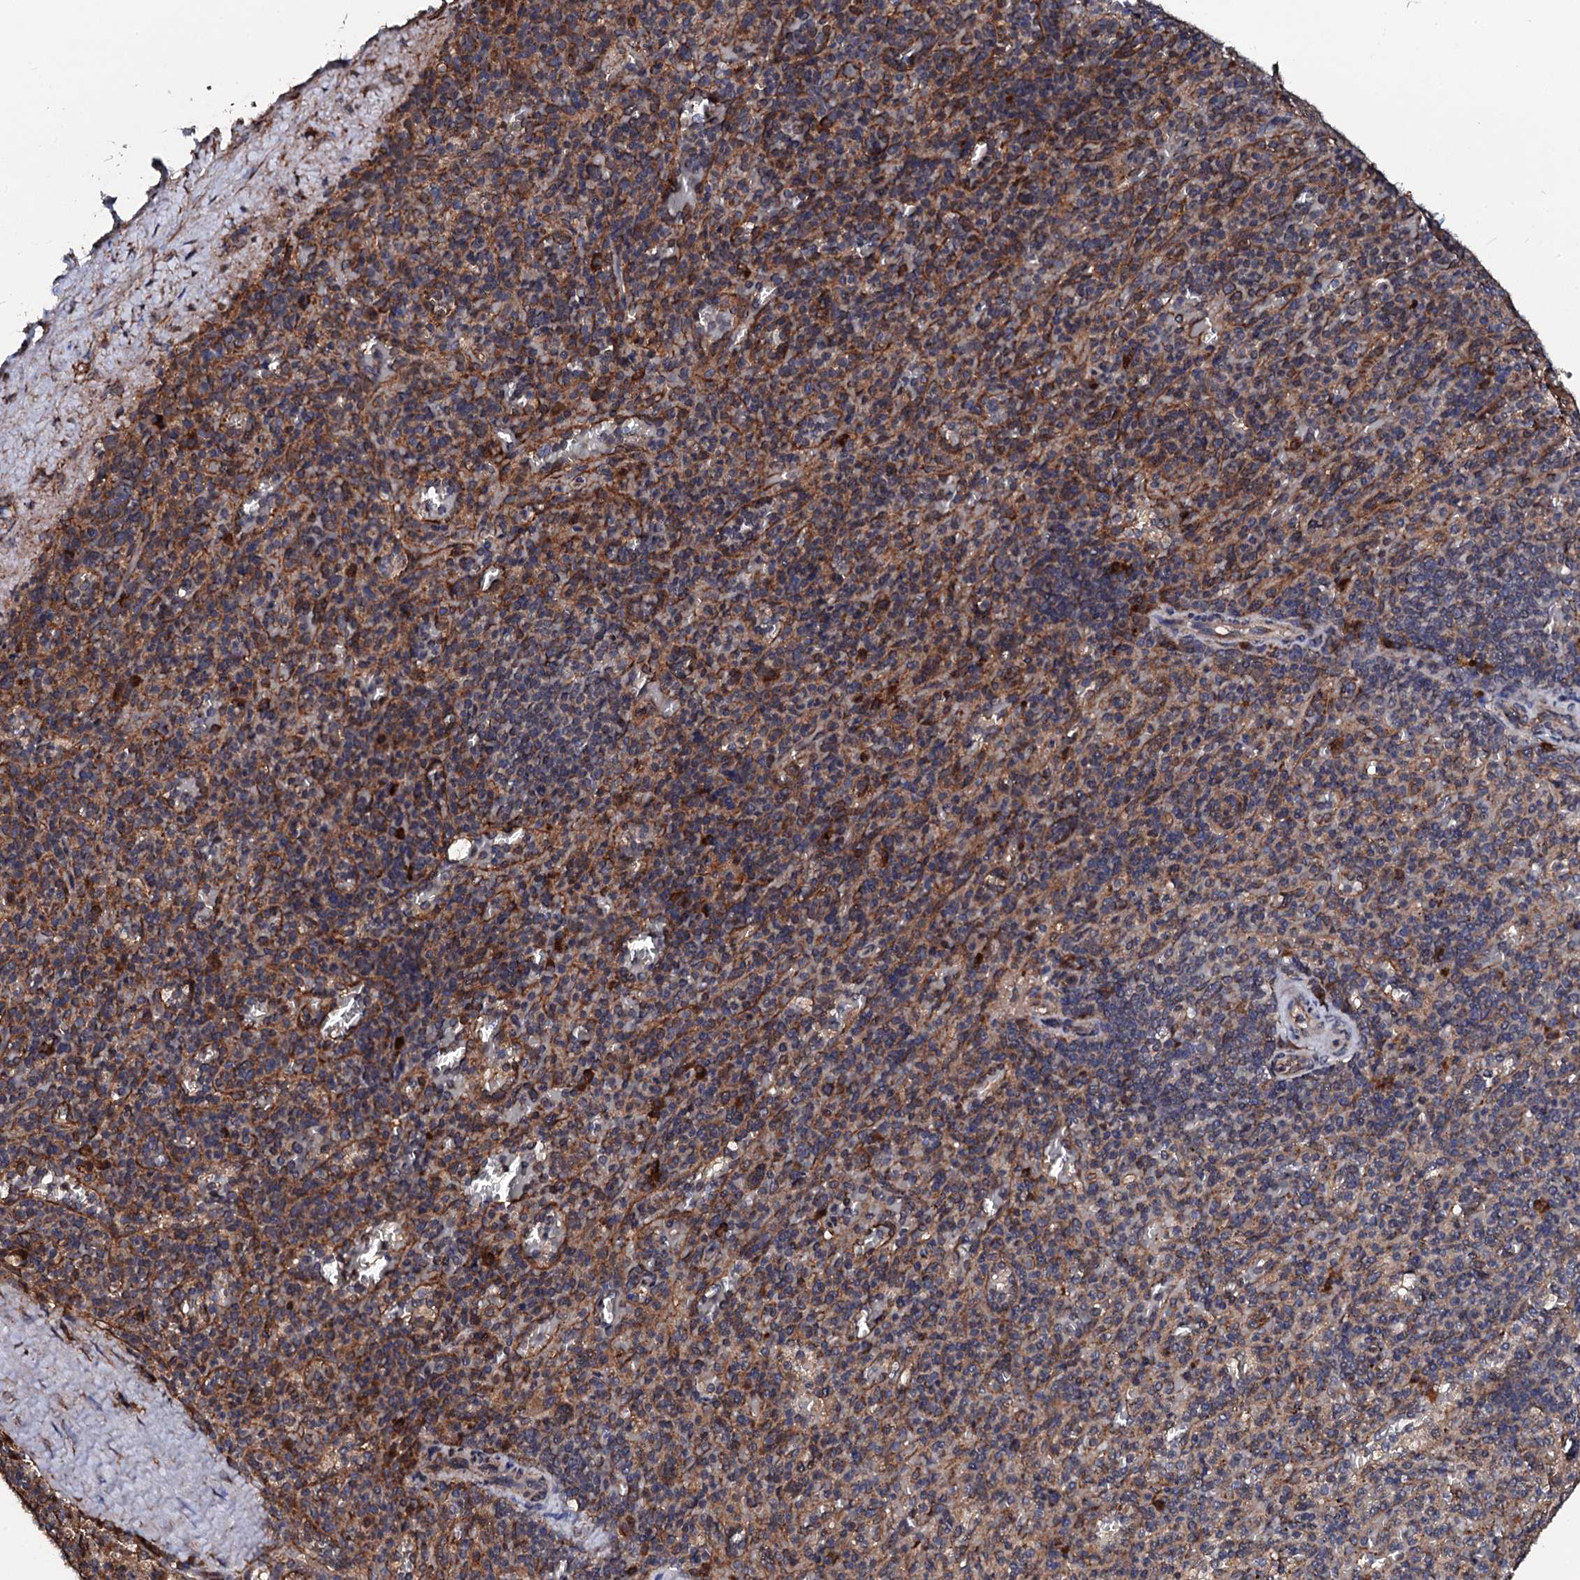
{"staining": {"intensity": "moderate", "quantity": ">75%", "location": "cytoplasmic/membranous"}, "tissue": "spleen", "cell_type": "Cells in red pulp", "image_type": "normal", "snomed": [{"axis": "morphology", "description": "Normal tissue, NOS"}, {"axis": "topography", "description": "Spleen"}], "caption": "Immunohistochemical staining of benign spleen demonstrates medium levels of moderate cytoplasmic/membranous positivity in about >75% of cells in red pulp.", "gene": "CKAP5", "patient": {"sex": "male", "age": 82}}